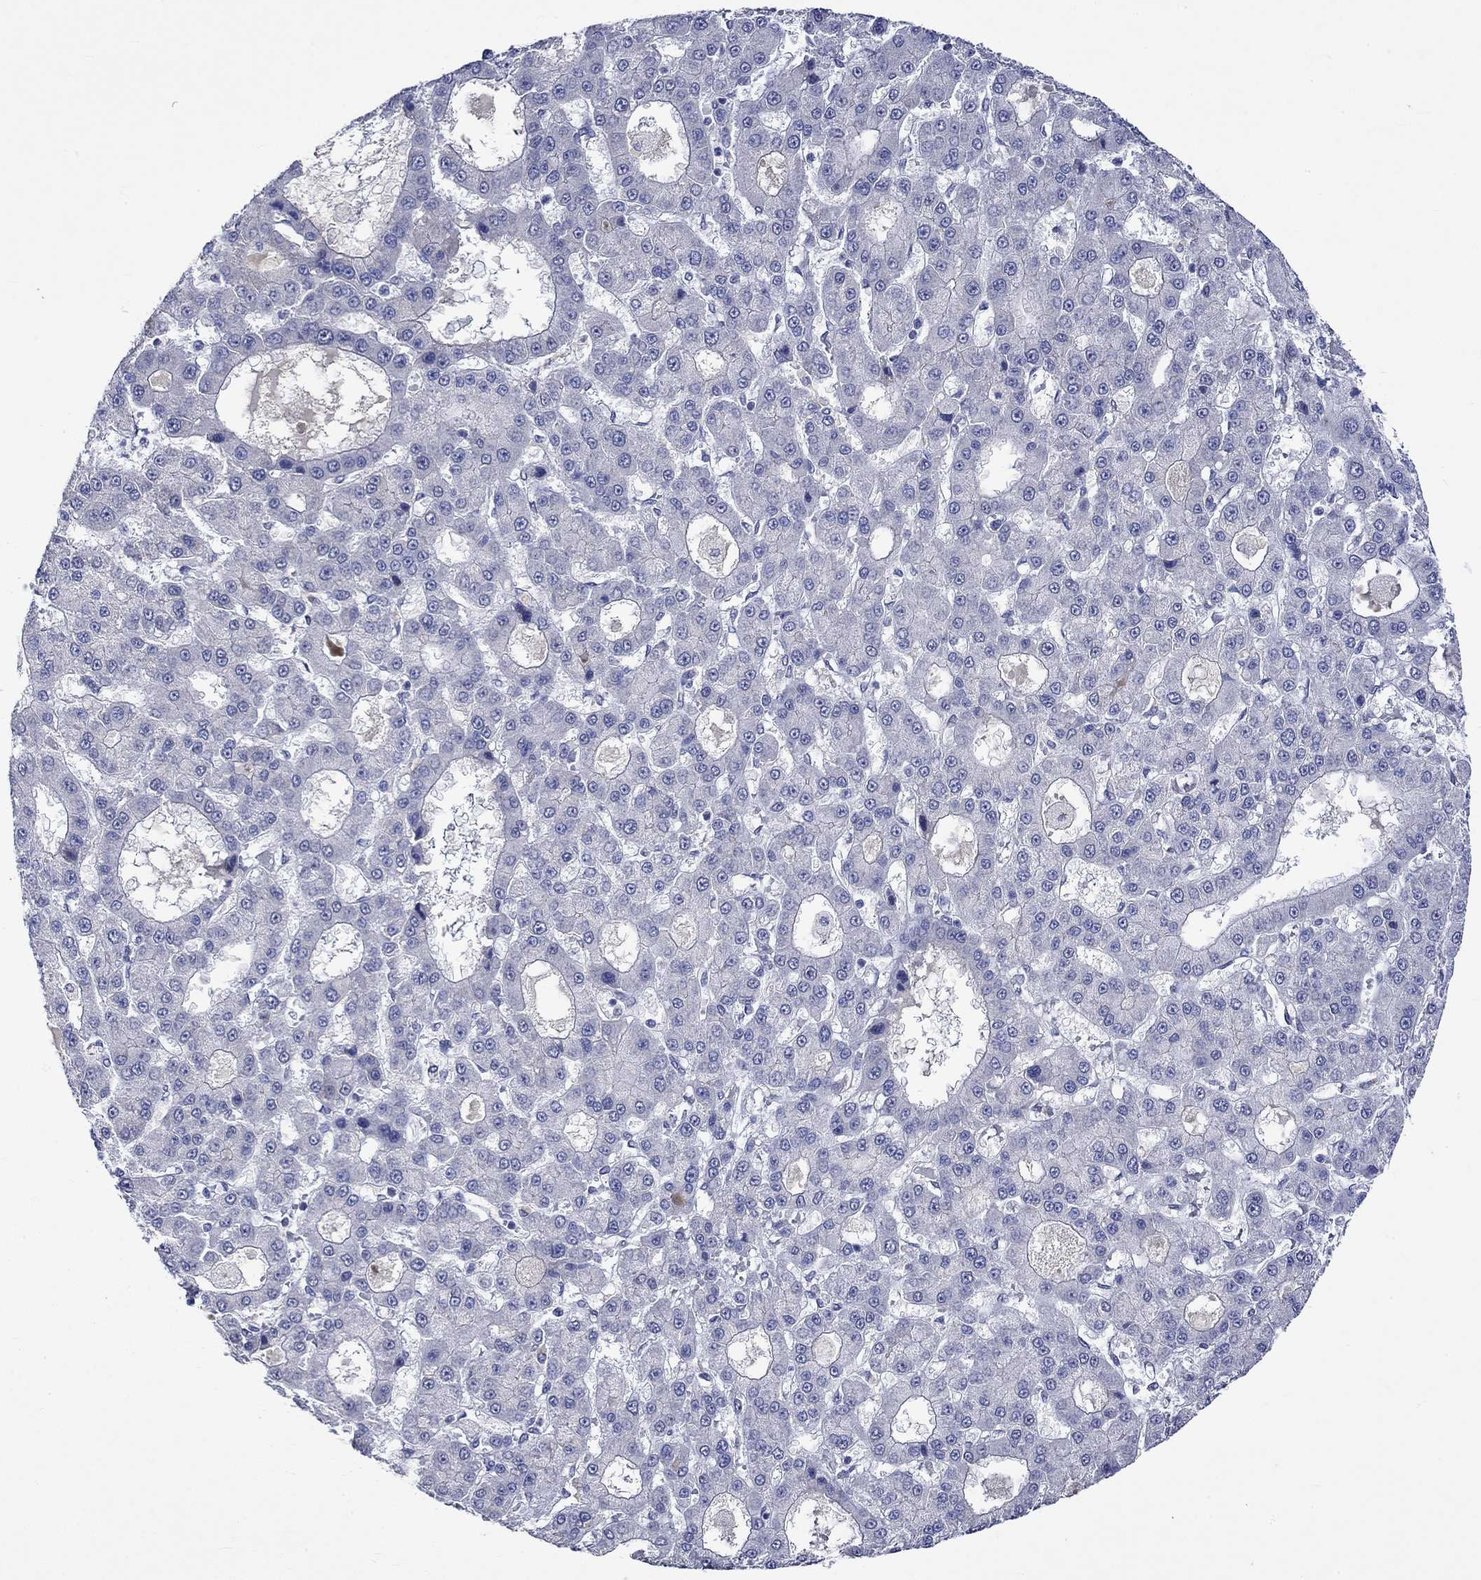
{"staining": {"intensity": "negative", "quantity": "none", "location": "none"}, "tissue": "liver cancer", "cell_type": "Tumor cells", "image_type": "cancer", "snomed": [{"axis": "morphology", "description": "Carcinoma, Hepatocellular, NOS"}, {"axis": "topography", "description": "Liver"}], "caption": "Hepatocellular carcinoma (liver) stained for a protein using immunohistochemistry exhibits no positivity tumor cells.", "gene": "DDX3Y", "patient": {"sex": "male", "age": 70}}